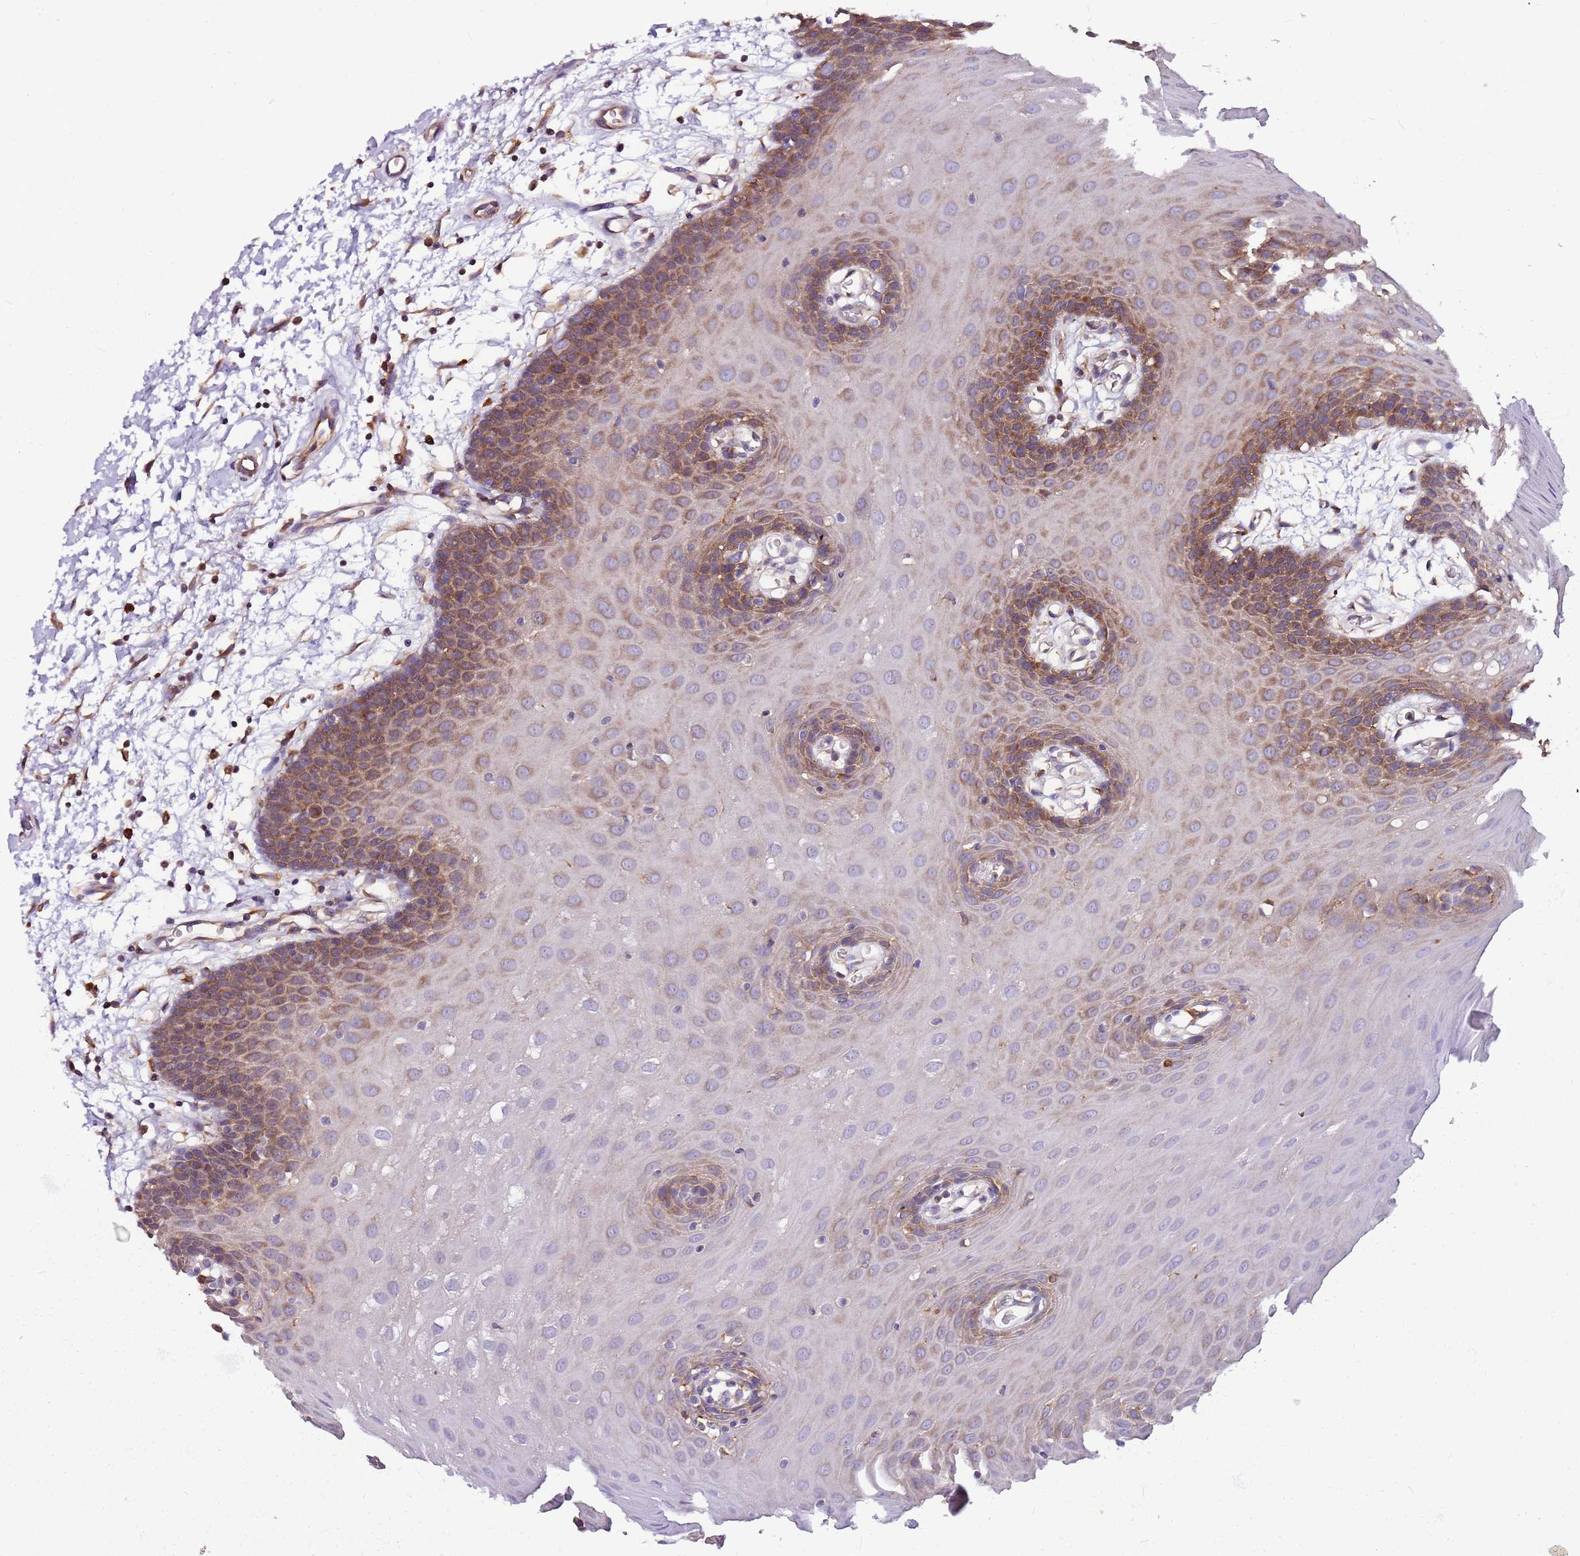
{"staining": {"intensity": "moderate", "quantity": "25%-75%", "location": "cytoplasmic/membranous"}, "tissue": "oral mucosa", "cell_type": "Squamous epithelial cells", "image_type": "normal", "snomed": [{"axis": "morphology", "description": "Normal tissue, NOS"}, {"axis": "topography", "description": "Skeletal muscle"}, {"axis": "topography", "description": "Oral tissue"}, {"axis": "topography", "description": "Salivary gland"}, {"axis": "topography", "description": "Peripheral nerve tissue"}], "caption": "This micrograph shows immunohistochemistry staining of unremarkable human oral mucosa, with medium moderate cytoplasmic/membranous positivity in about 25%-75% of squamous epithelial cells.", "gene": "ATXN2L", "patient": {"sex": "male", "age": 54}}